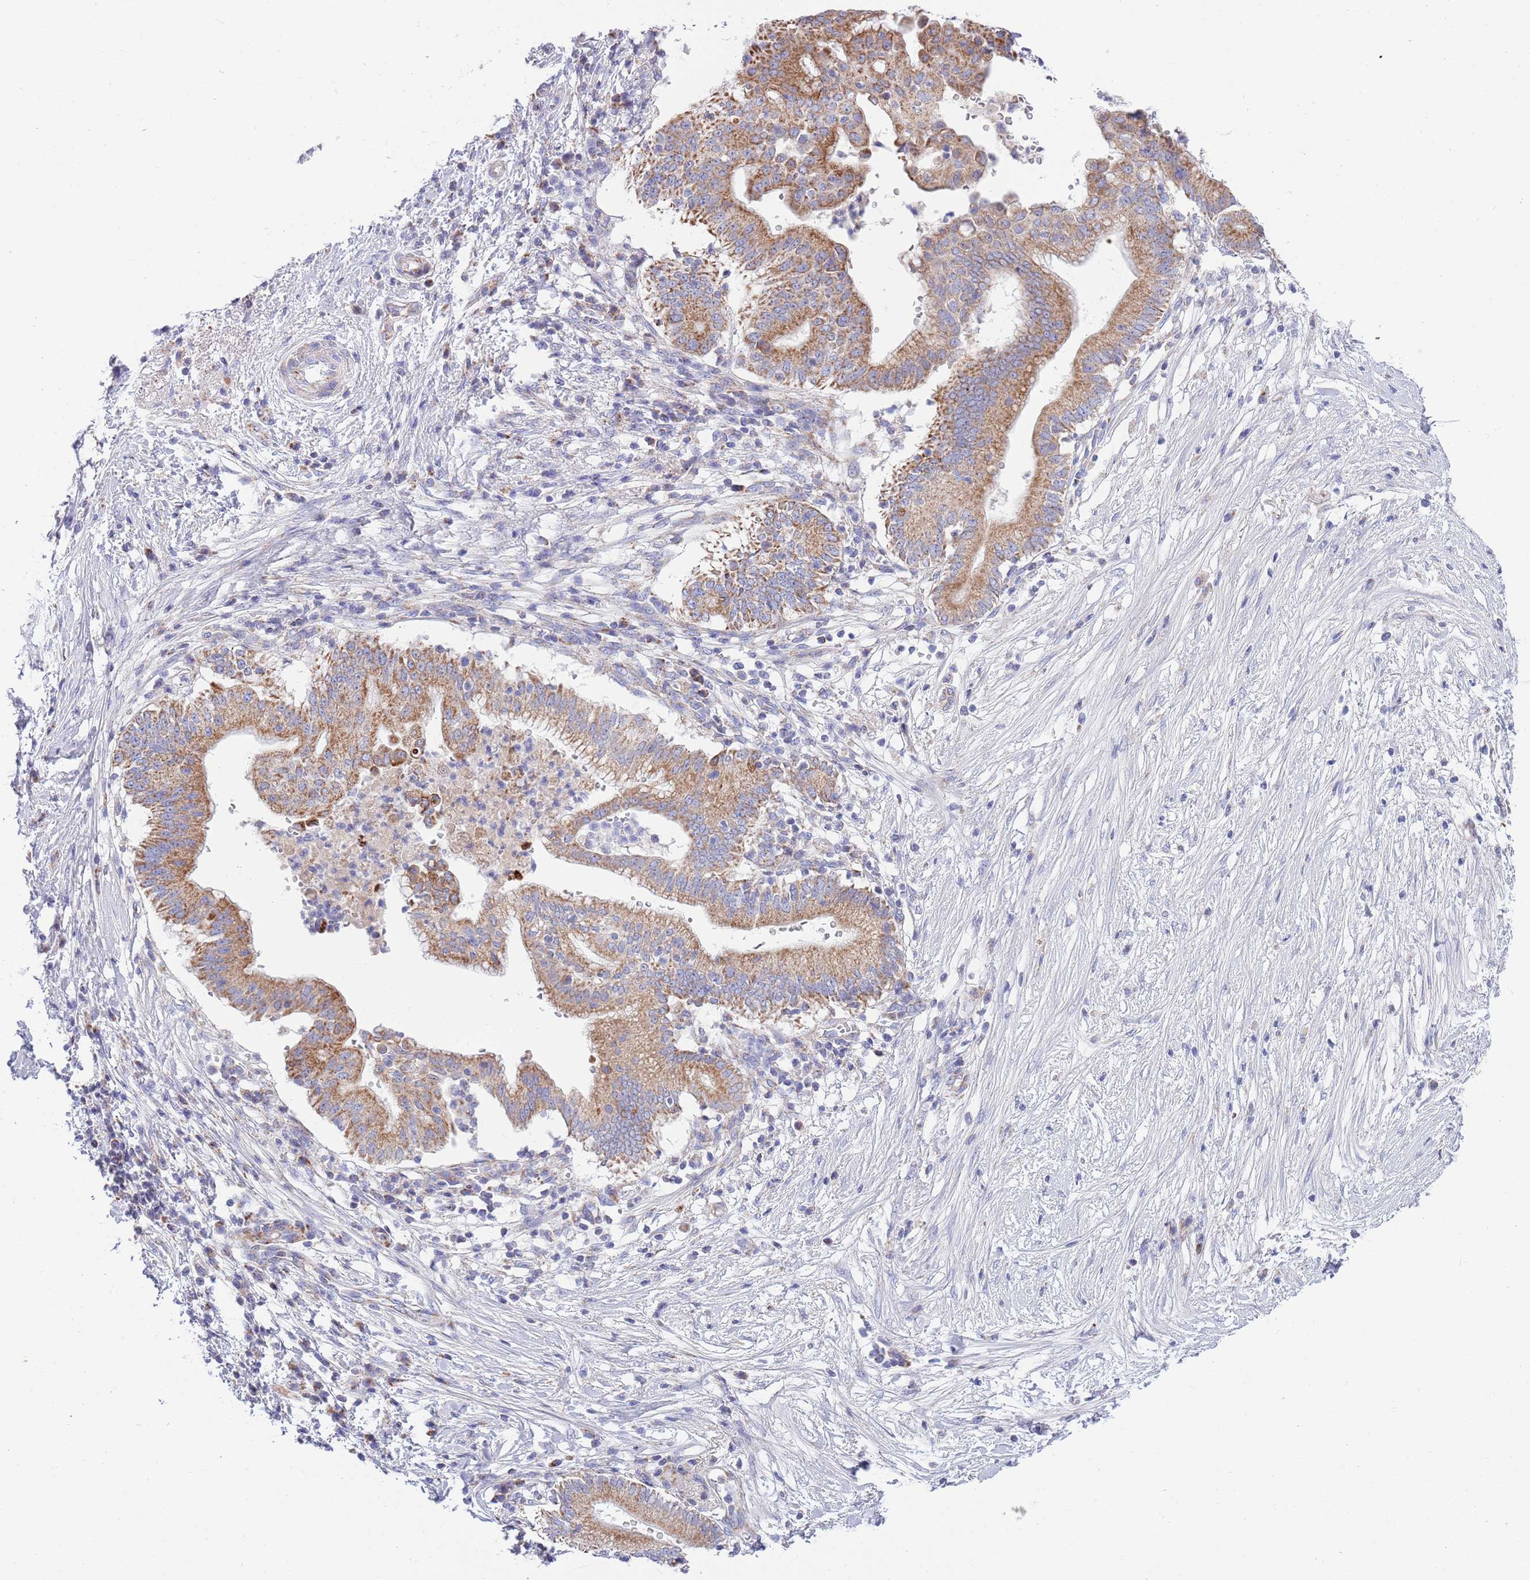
{"staining": {"intensity": "moderate", "quantity": ">75%", "location": "cytoplasmic/membranous"}, "tissue": "pancreatic cancer", "cell_type": "Tumor cells", "image_type": "cancer", "snomed": [{"axis": "morphology", "description": "Adenocarcinoma, NOS"}, {"axis": "topography", "description": "Pancreas"}], "caption": "Moderate cytoplasmic/membranous positivity is identified in approximately >75% of tumor cells in adenocarcinoma (pancreatic). (IHC, brightfield microscopy, high magnification).", "gene": "EMC8", "patient": {"sex": "male", "age": 68}}